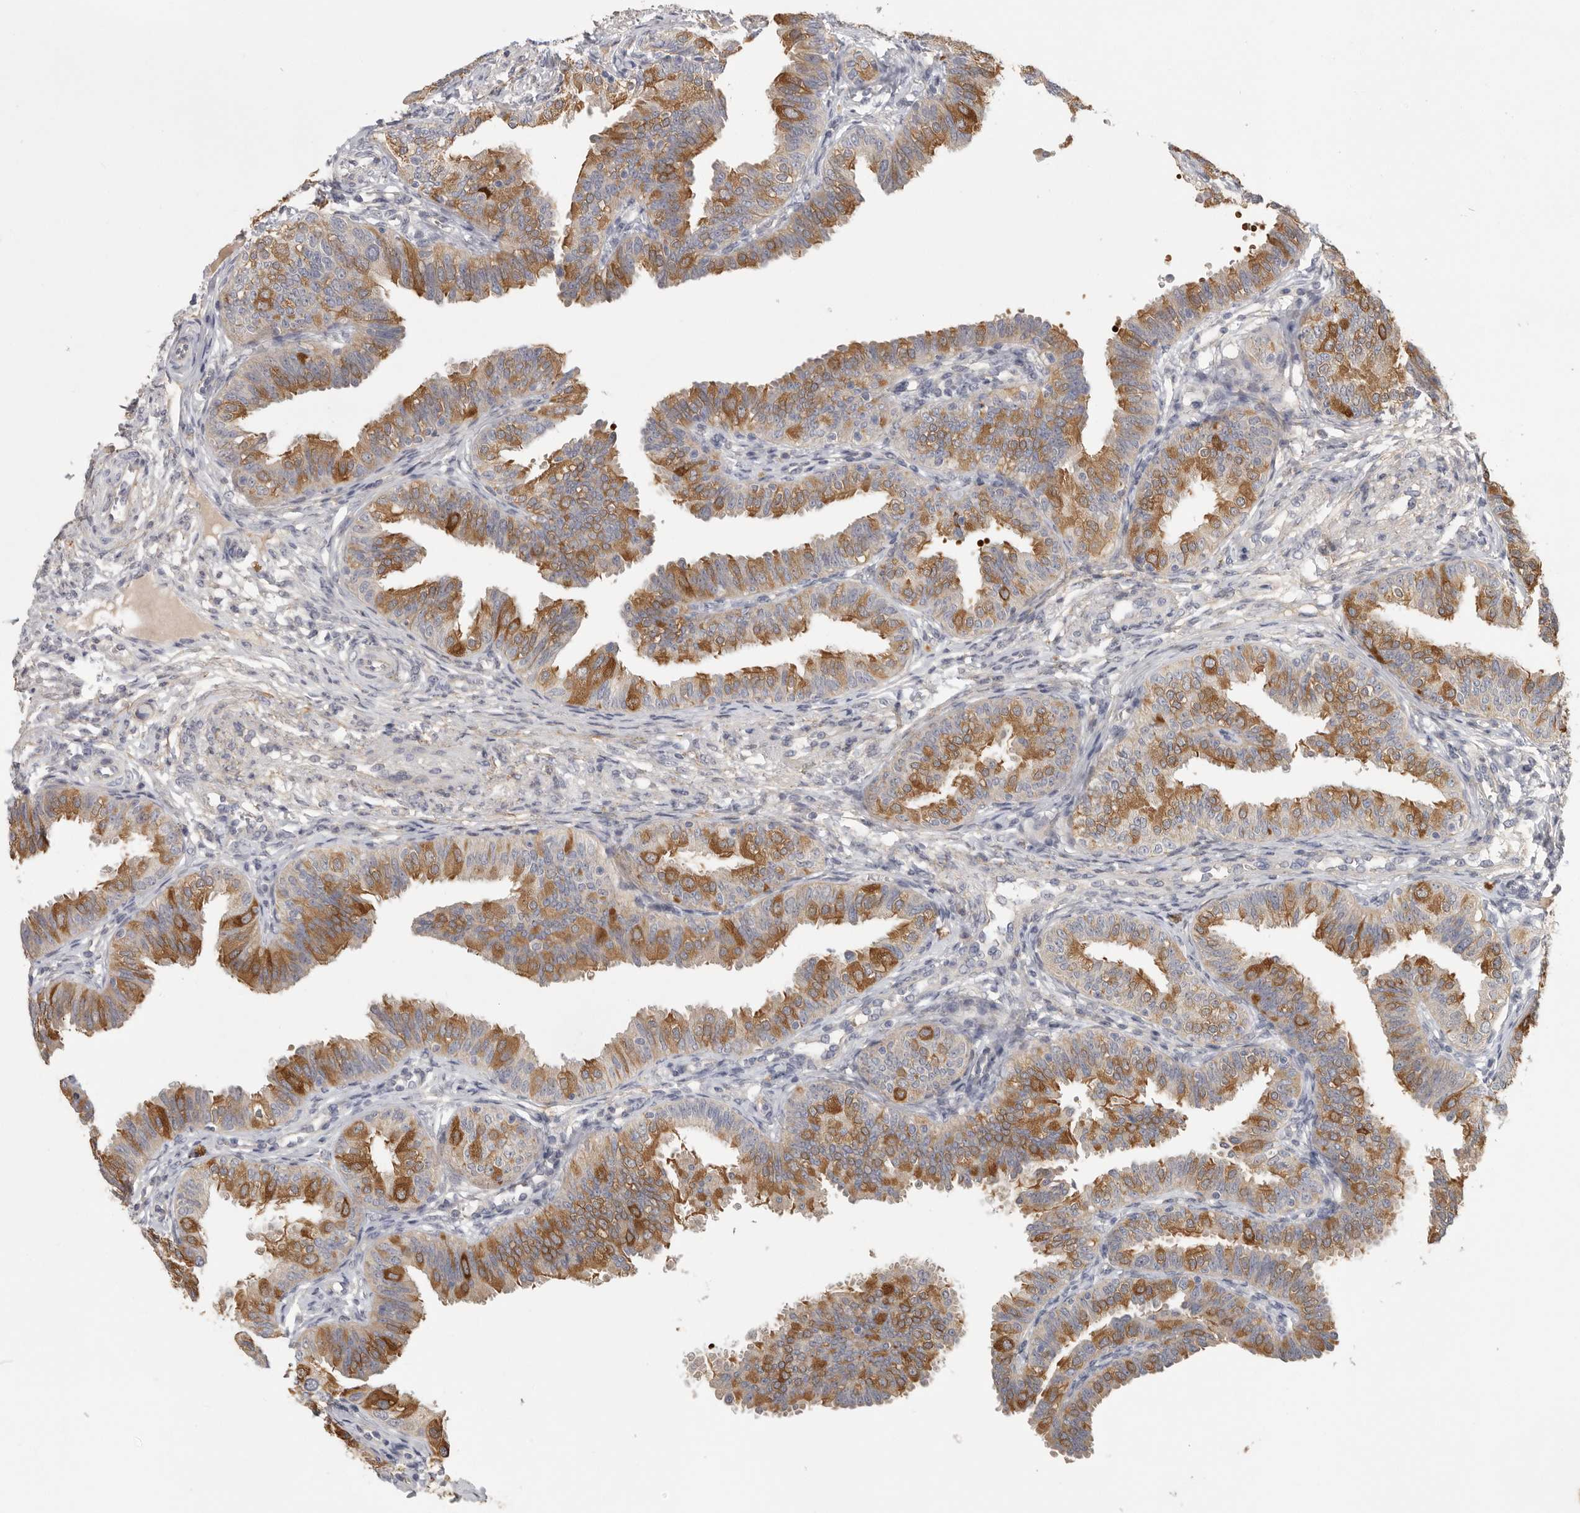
{"staining": {"intensity": "moderate", "quantity": "25%-75%", "location": "cytoplasmic/membranous"}, "tissue": "fallopian tube", "cell_type": "Glandular cells", "image_type": "normal", "snomed": [{"axis": "morphology", "description": "Normal tissue, NOS"}, {"axis": "topography", "description": "Fallopian tube"}], "caption": "Brown immunohistochemical staining in normal fallopian tube reveals moderate cytoplasmic/membranous expression in approximately 25%-75% of glandular cells.", "gene": "CFAP298", "patient": {"sex": "female", "age": 35}}